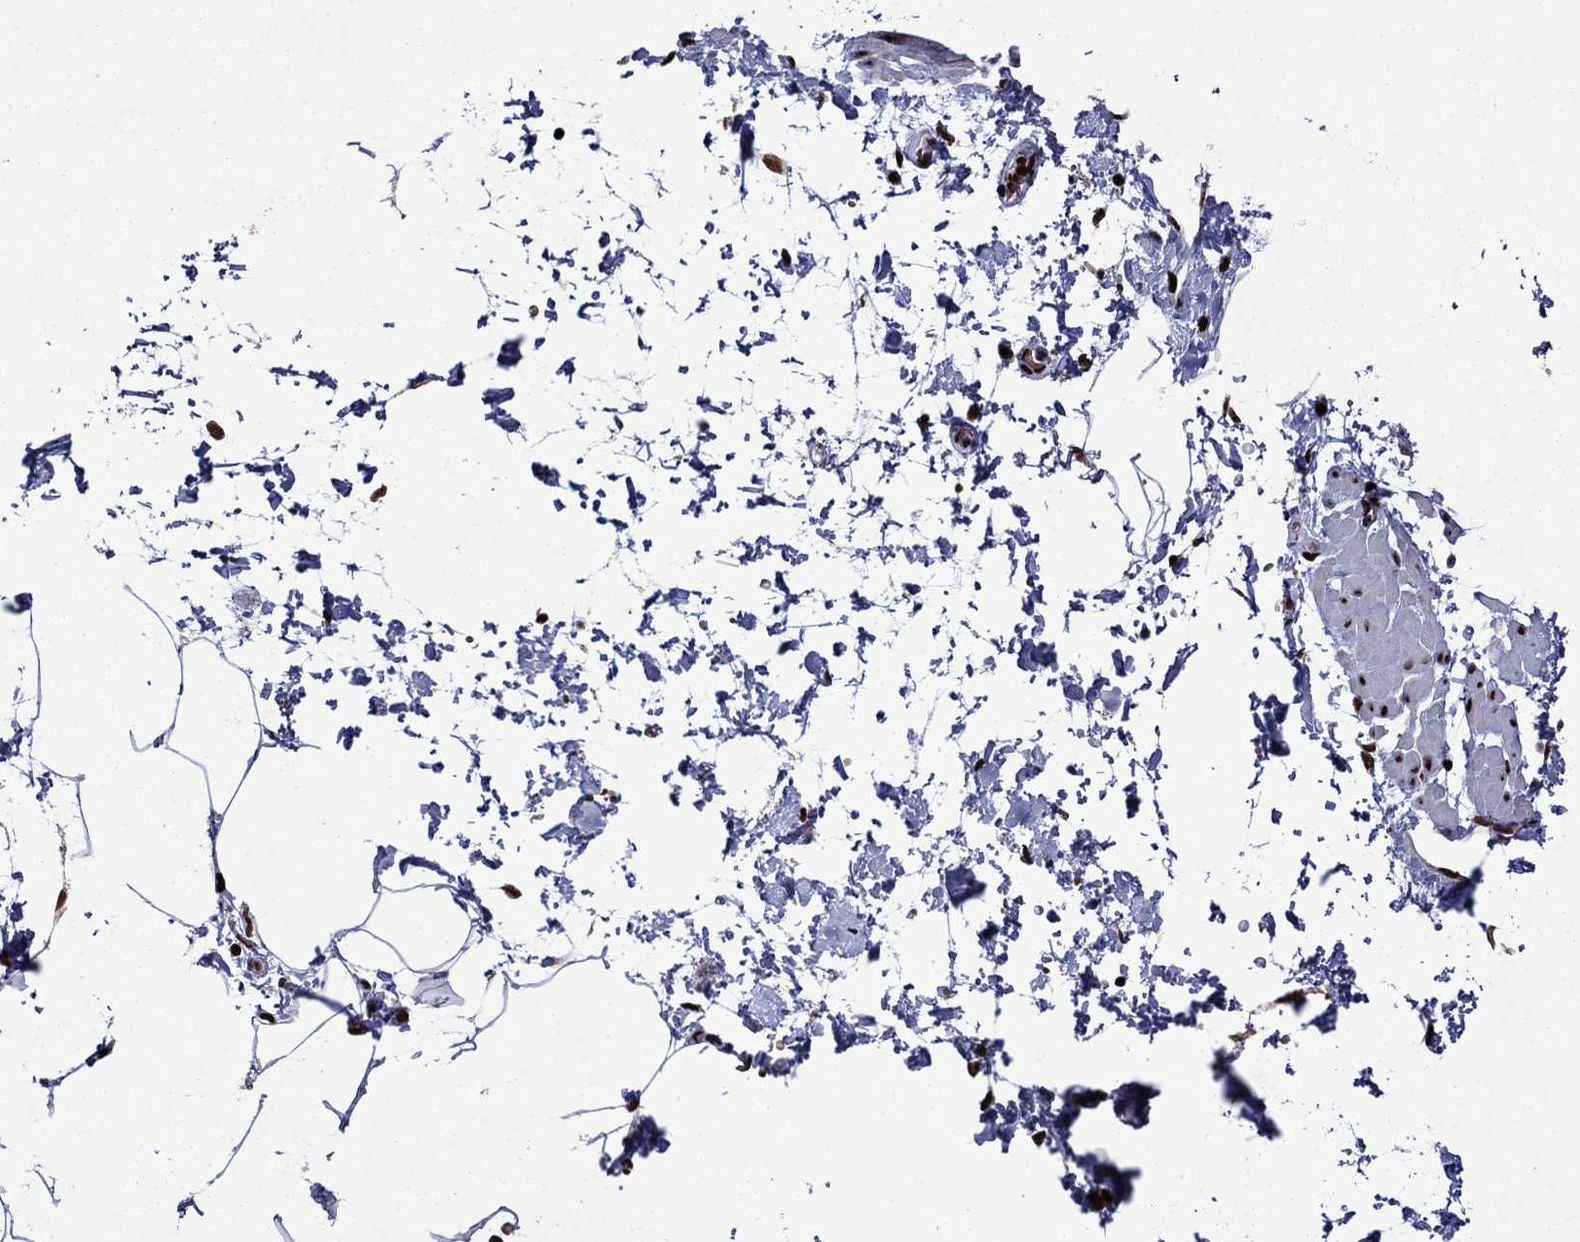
{"staining": {"intensity": "strong", "quantity": "<25%", "location": "nuclear"}, "tissue": "adipose tissue", "cell_type": "Adipocytes", "image_type": "normal", "snomed": [{"axis": "morphology", "description": "Normal tissue, NOS"}, {"axis": "topography", "description": "Soft tissue"}, {"axis": "topography", "description": "Adipose tissue"}, {"axis": "topography", "description": "Vascular tissue"}, {"axis": "topography", "description": "Peripheral nerve tissue"}], "caption": "Adipocytes show medium levels of strong nuclear staining in about <25% of cells in normal human adipose tissue.", "gene": "LIMK1", "patient": {"sex": "male", "age": 68}}